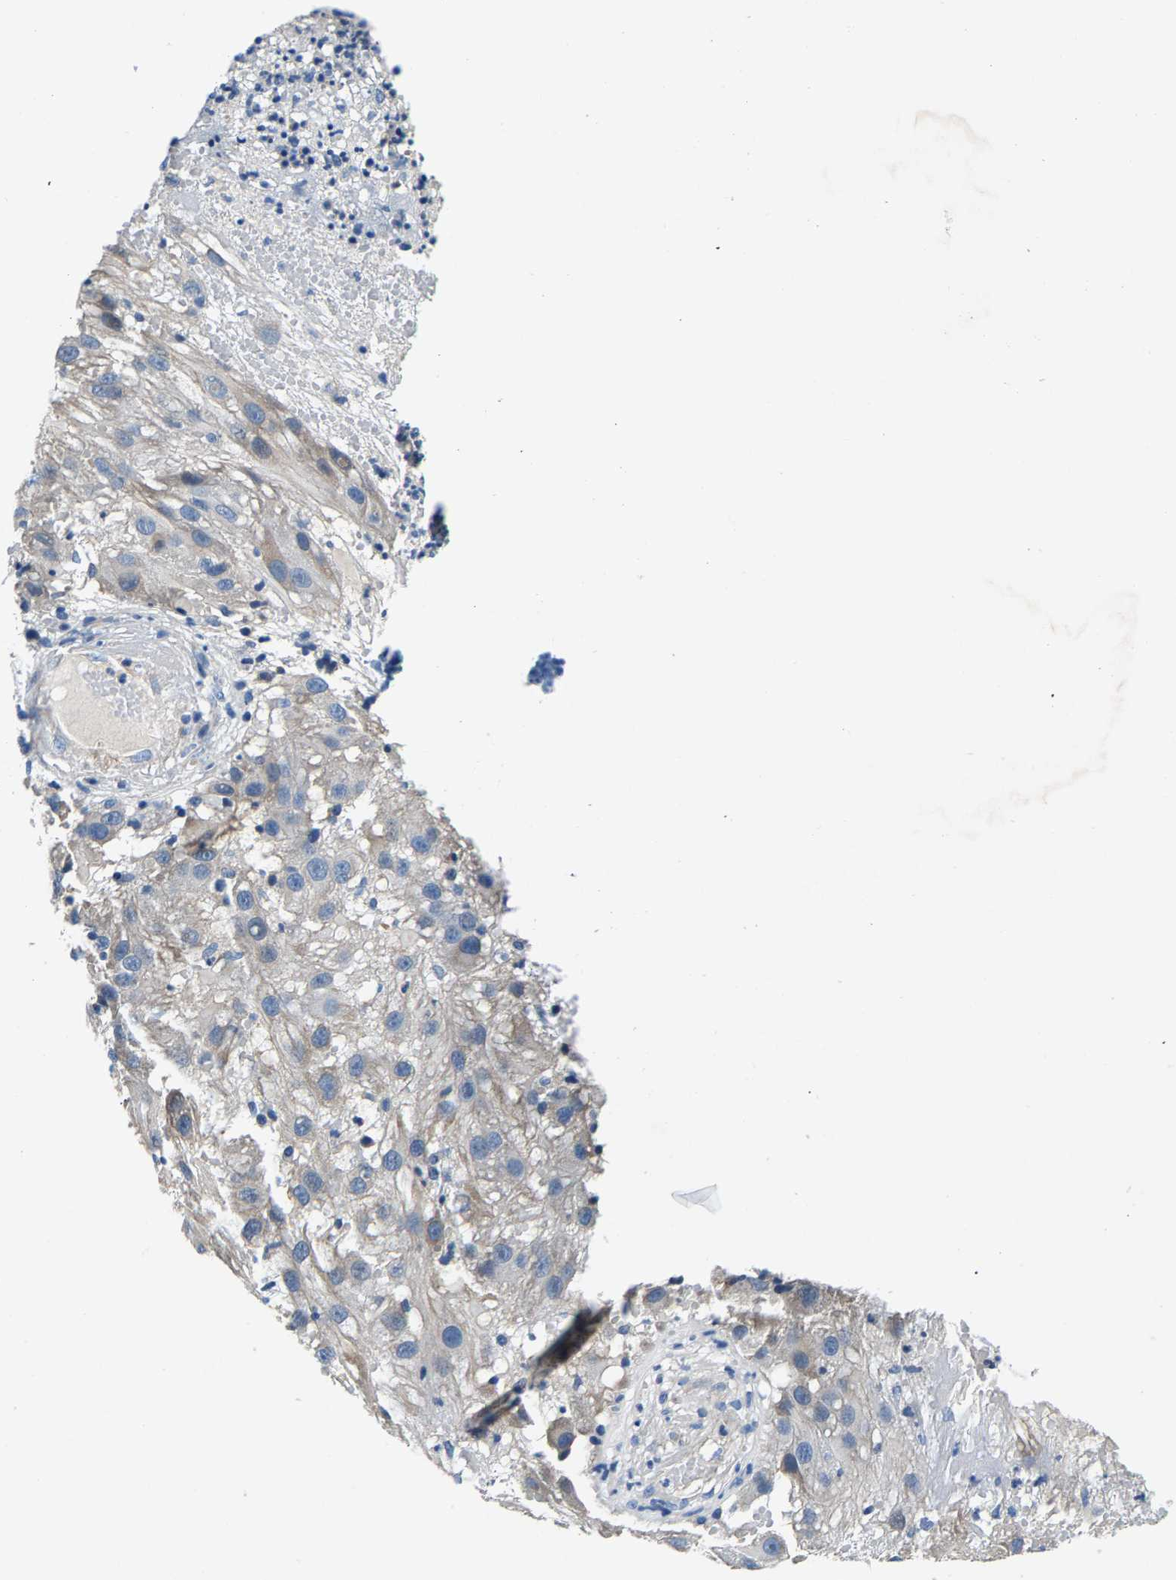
{"staining": {"intensity": "weak", "quantity": ">75%", "location": "cytoplasmic/membranous"}, "tissue": "melanoma", "cell_type": "Tumor cells", "image_type": "cancer", "snomed": [{"axis": "morphology", "description": "Malignant melanoma, NOS"}, {"axis": "topography", "description": "Skin"}], "caption": "IHC image of malignant melanoma stained for a protein (brown), which exhibits low levels of weak cytoplasmic/membranous expression in approximately >75% of tumor cells.", "gene": "CDRT4", "patient": {"sex": "female", "age": 81}}